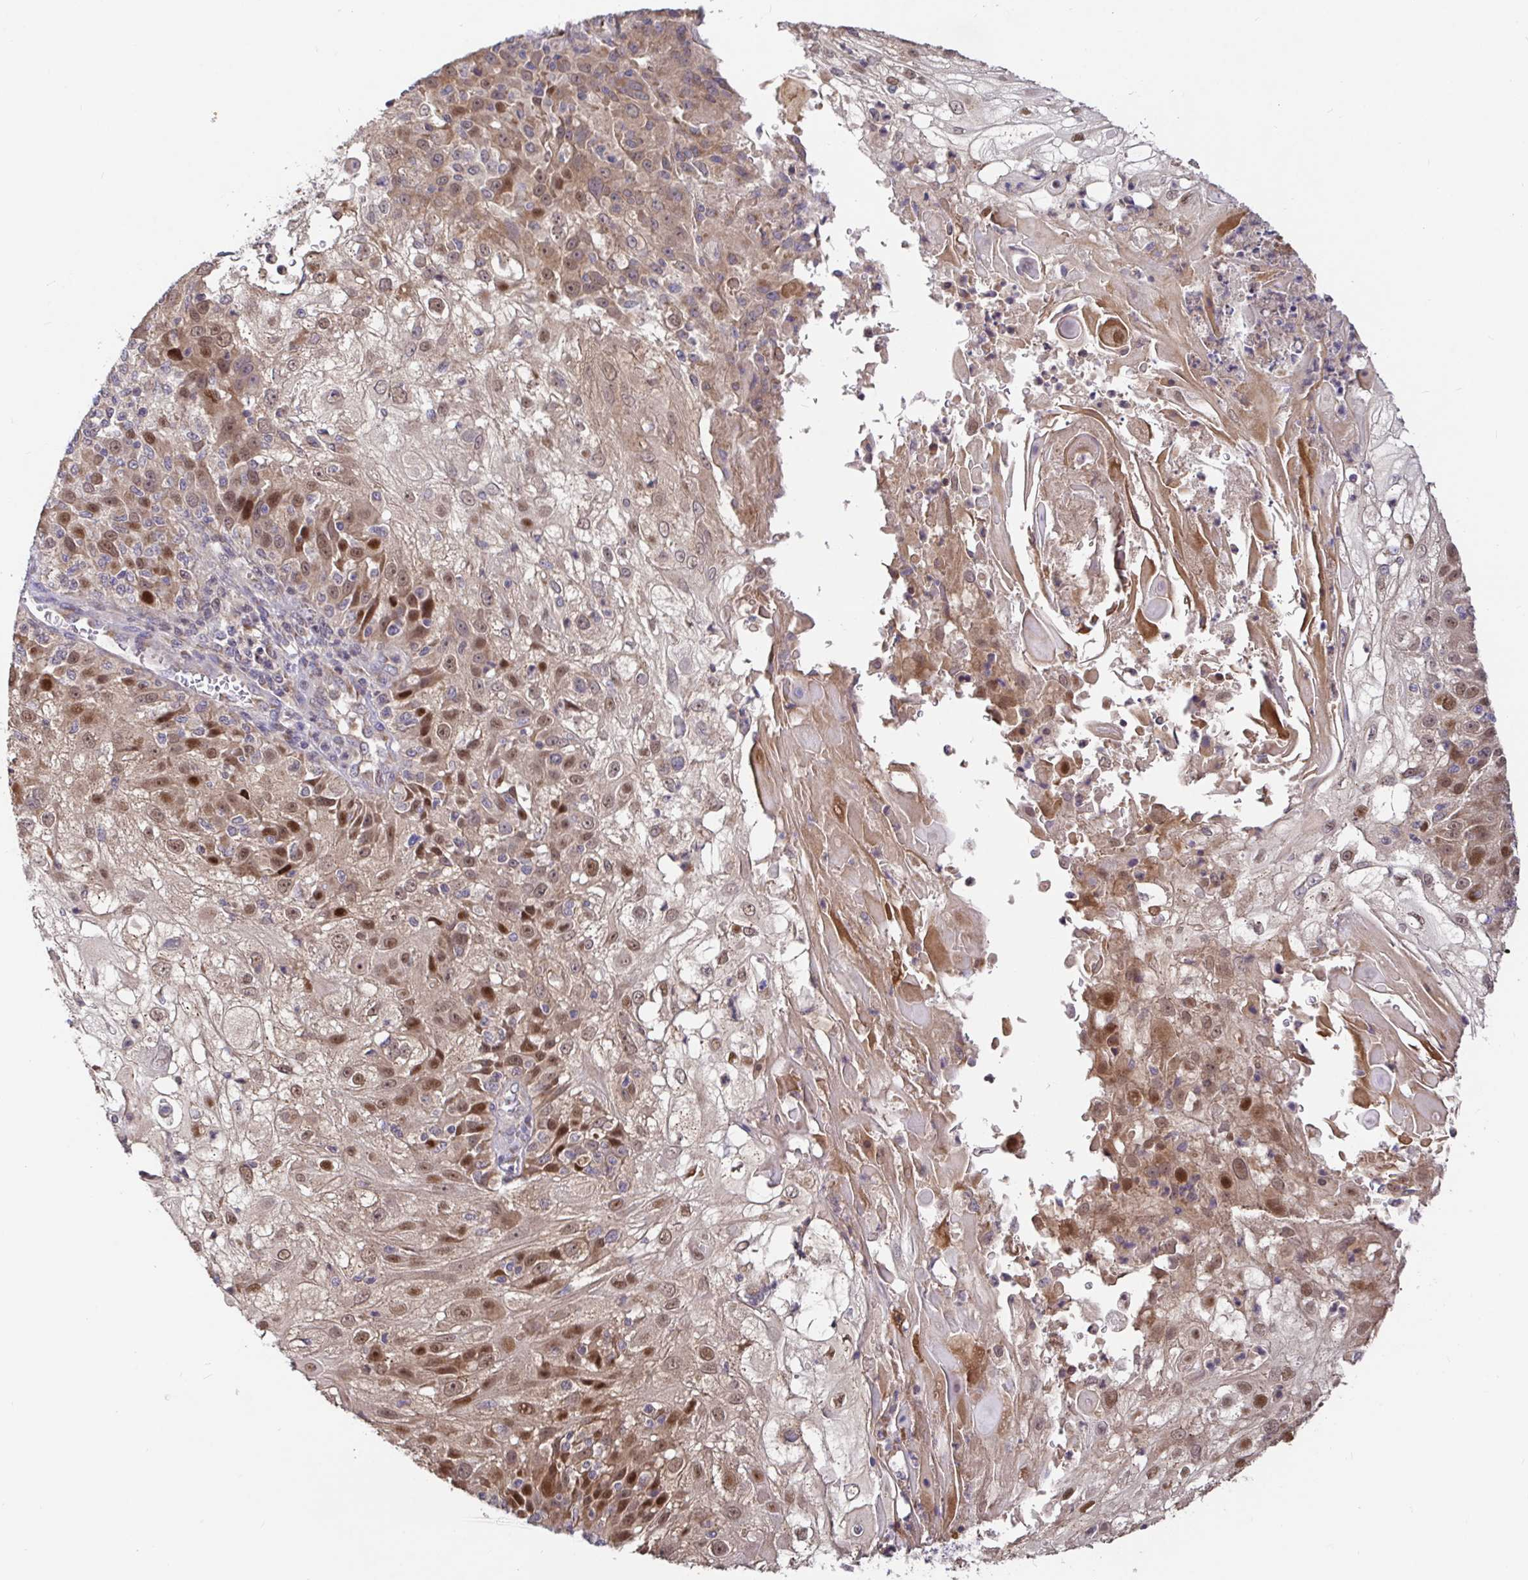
{"staining": {"intensity": "moderate", "quantity": ">75%", "location": "cytoplasmic/membranous,nuclear"}, "tissue": "skin cancer", "cell_type": "Tumor cells", "image_type": "cancer", "snomed": [{"axis": "morphology", "description": "Normal tissue, NOS"}, {"axis": "morphology", "description": "Squamous cell carcinoma, NOS"}, {"axis": "topography", "description": "Skin"}], "caption": "There is medium levels of moderate cytoplasmic/membranous and nuclear positivity in tumor cells of skin squamous cell carcinoma, as demonstrated by immunohistochemical staining (brown color).", "gene": "ELP1", "patient": {"sex": "female", "age": 83}}